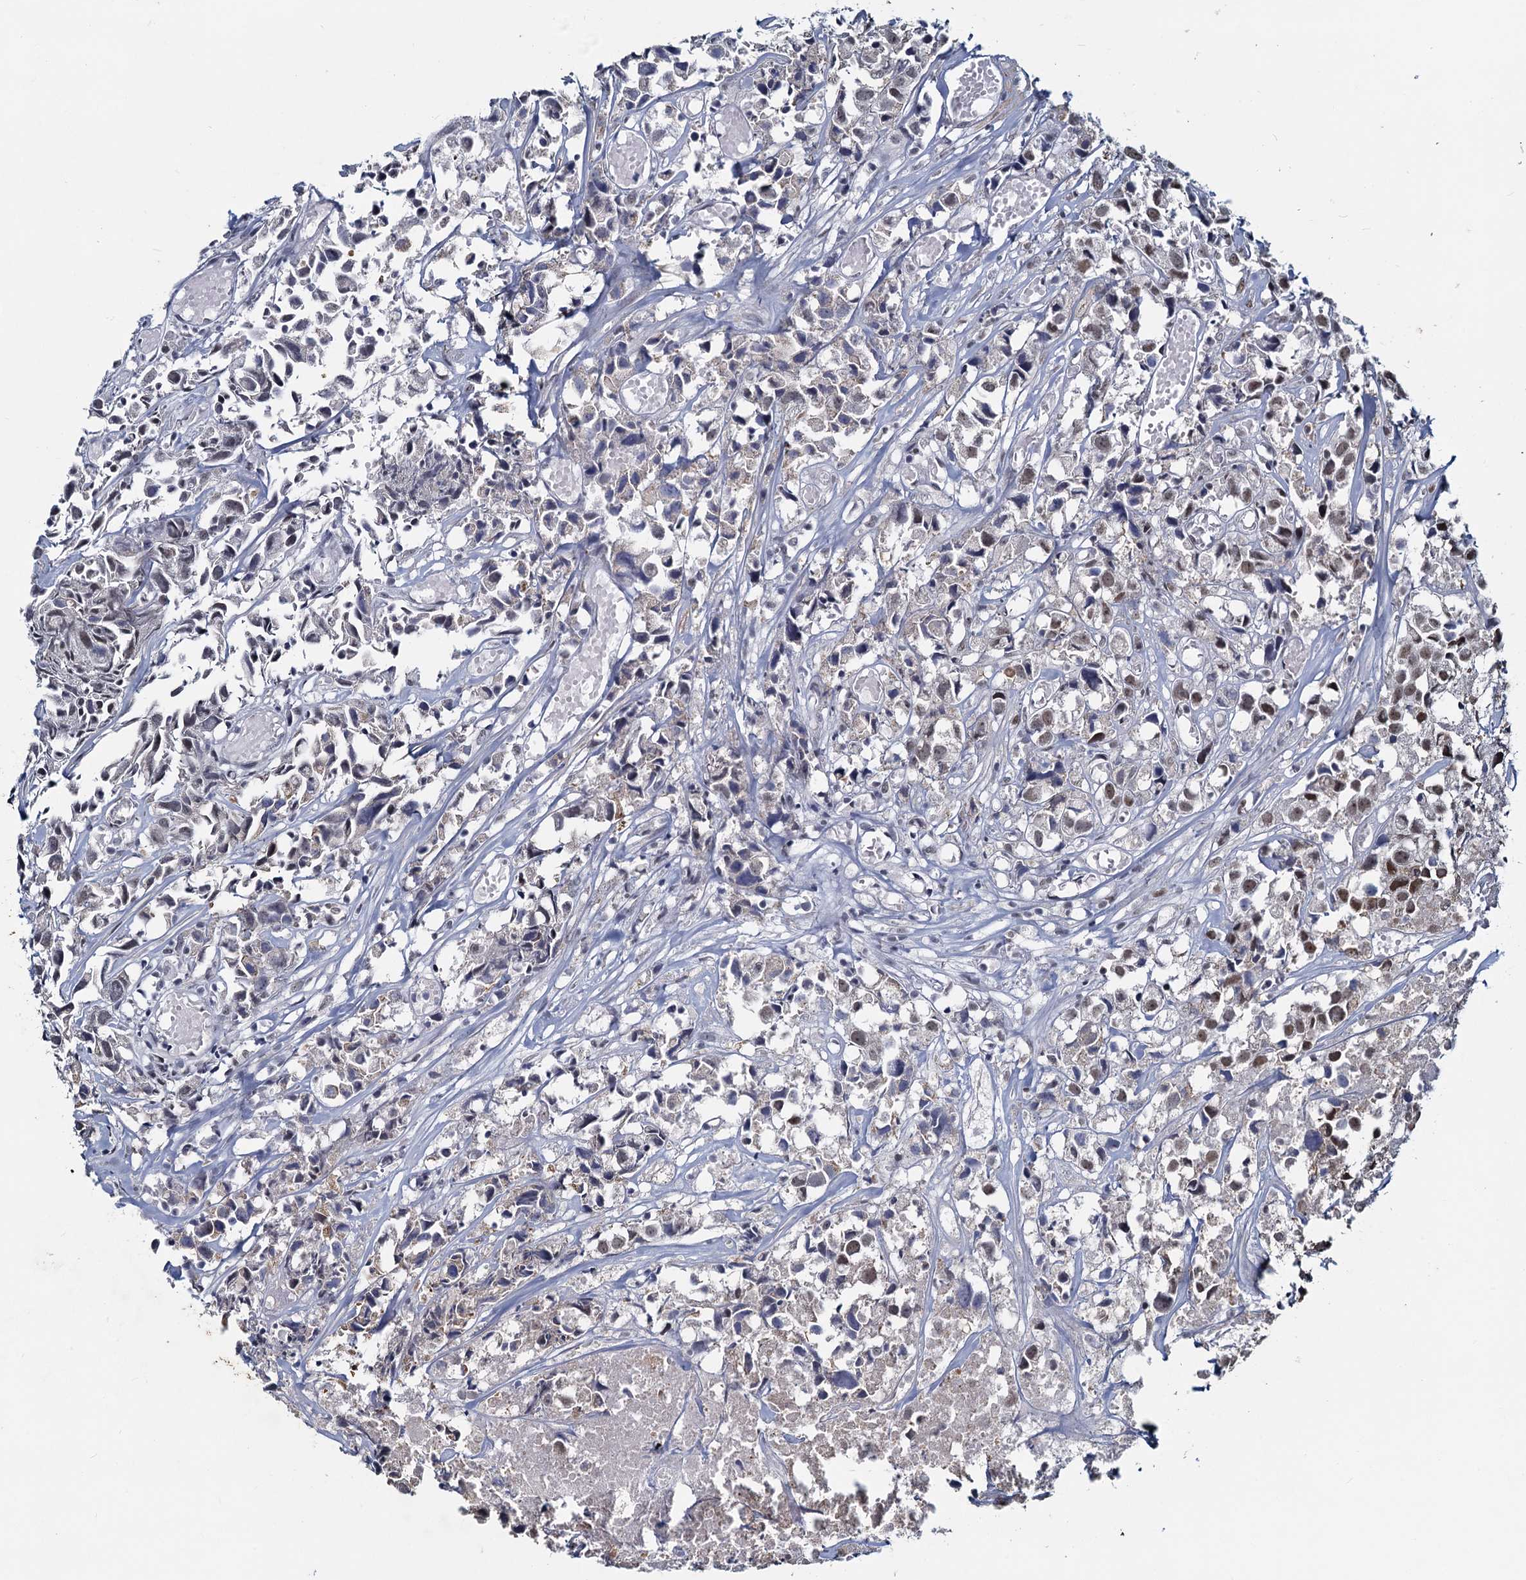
{"staining": {"intensity": "weak", "quantity": "25%-75%", "location": "nuclear"}, "tissue": "urothelial cancer", "cell_type": "Tumor cells", "image_type": "cancer", "snomed": [{"axis": "morphology", "description": "Urothelial carcinoma, High grade"}, {"axis": "topography", "description": "Urinary bladder"}], "caption": "This is a micrograph of immunohistochemistry staining of urothelial cancer, which shows weak positivity in the nuclear of tumor cells.", "gene": "METTL14", "patient": {"sex": "female", "age": 75}}